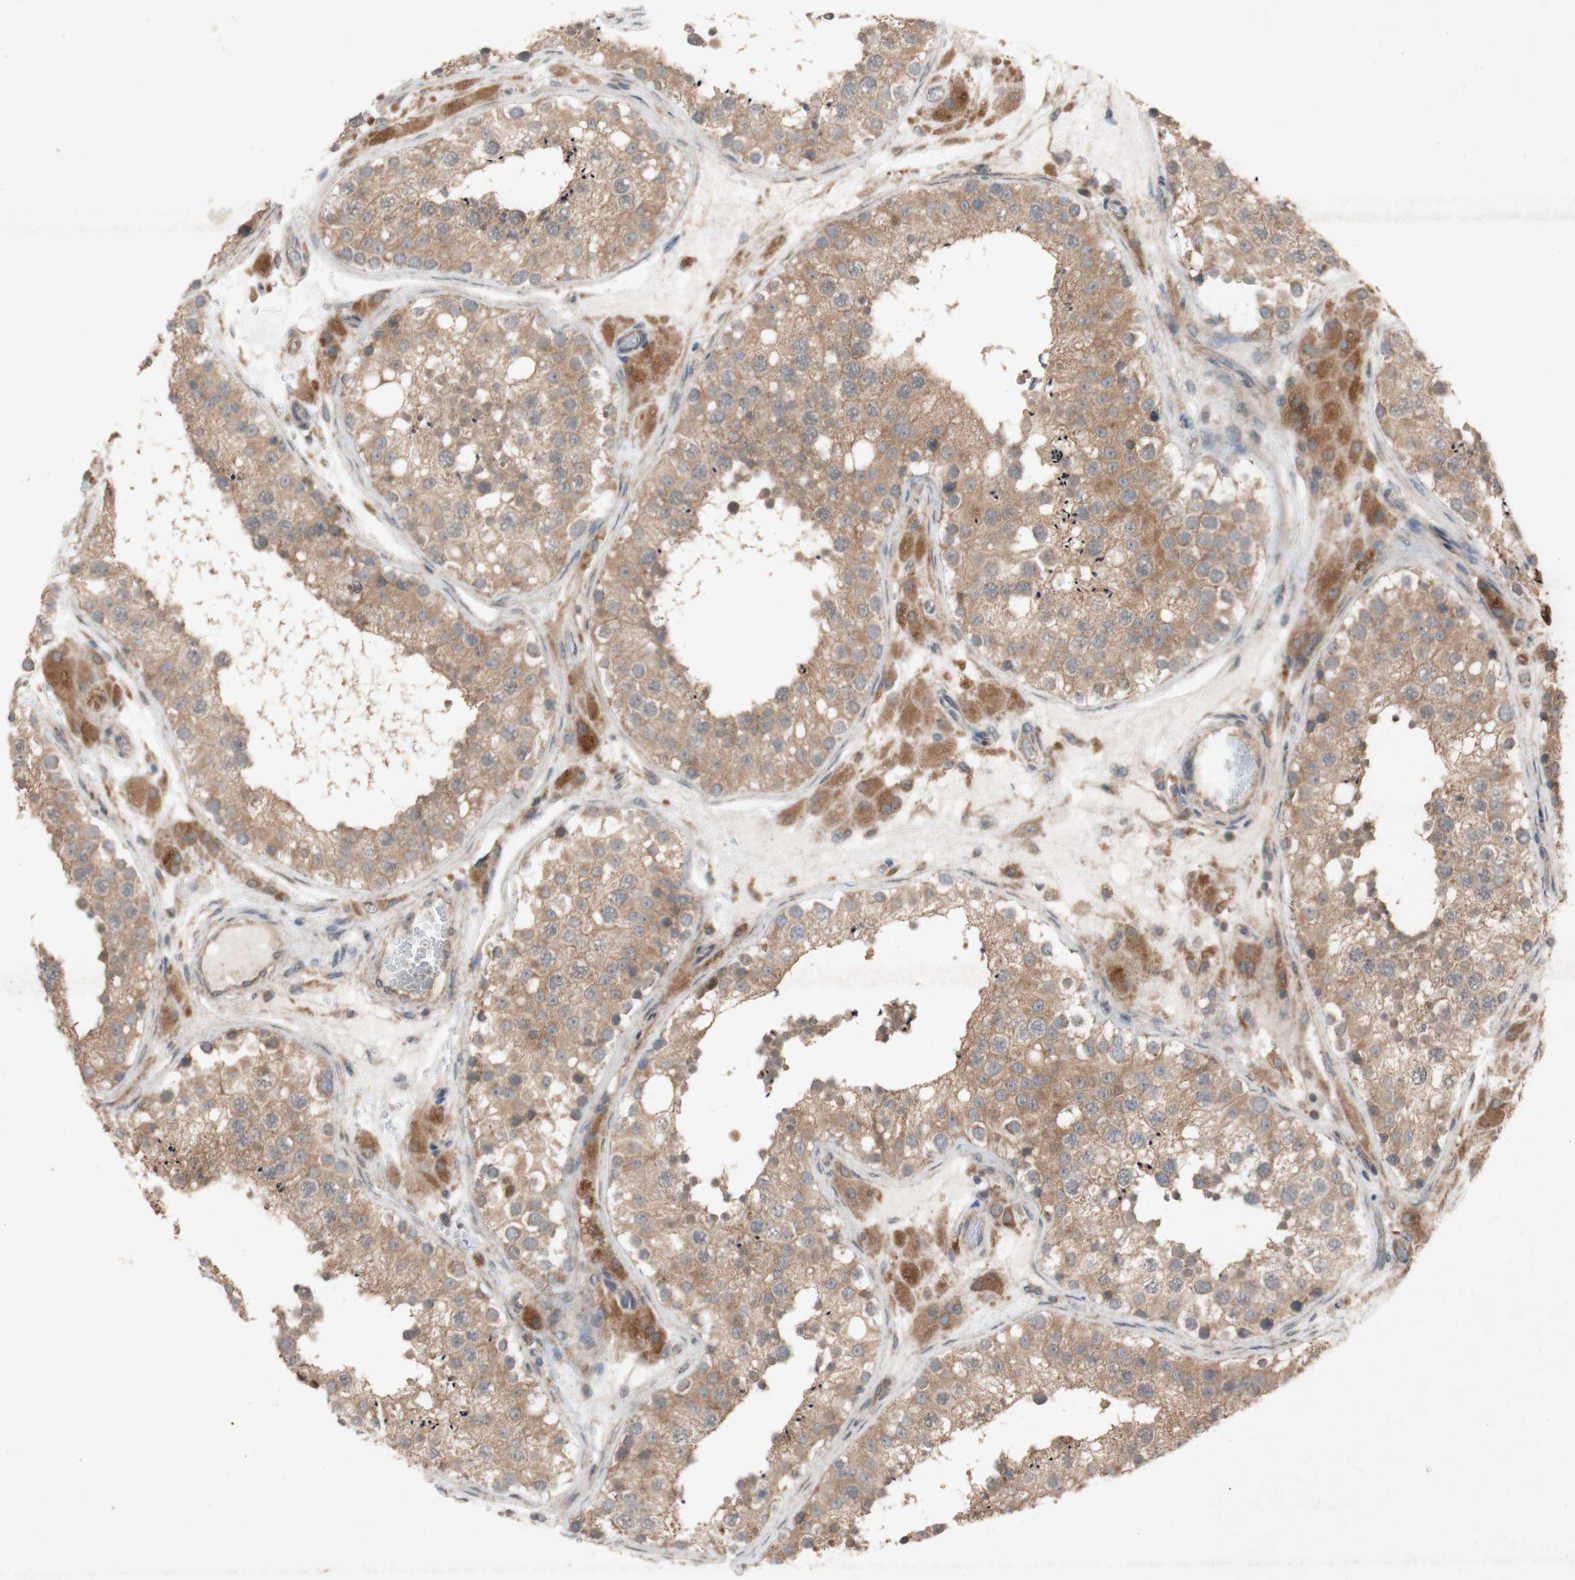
{"staining": {"intensity": "moderate", "quantity": ">75%", "location": "cytoplasmic/membranous"}, "tissue": "testis", "cell_type": "Cells in seminiferous ducts", "image_type": "normal", "snomed": [{"axis": "morphology", "description": "Normal tissue, NOS"}, {"axis": "topography", "description": "Testis"}], "caption": "Testis stained with a brown dye displays moderate cytoplasmic/membranous positive positivity in approximately >75% of cells in seminiferous ducts.", "gene": "ATP6V1F", "patient": {"sex": "male", "age": 26}}